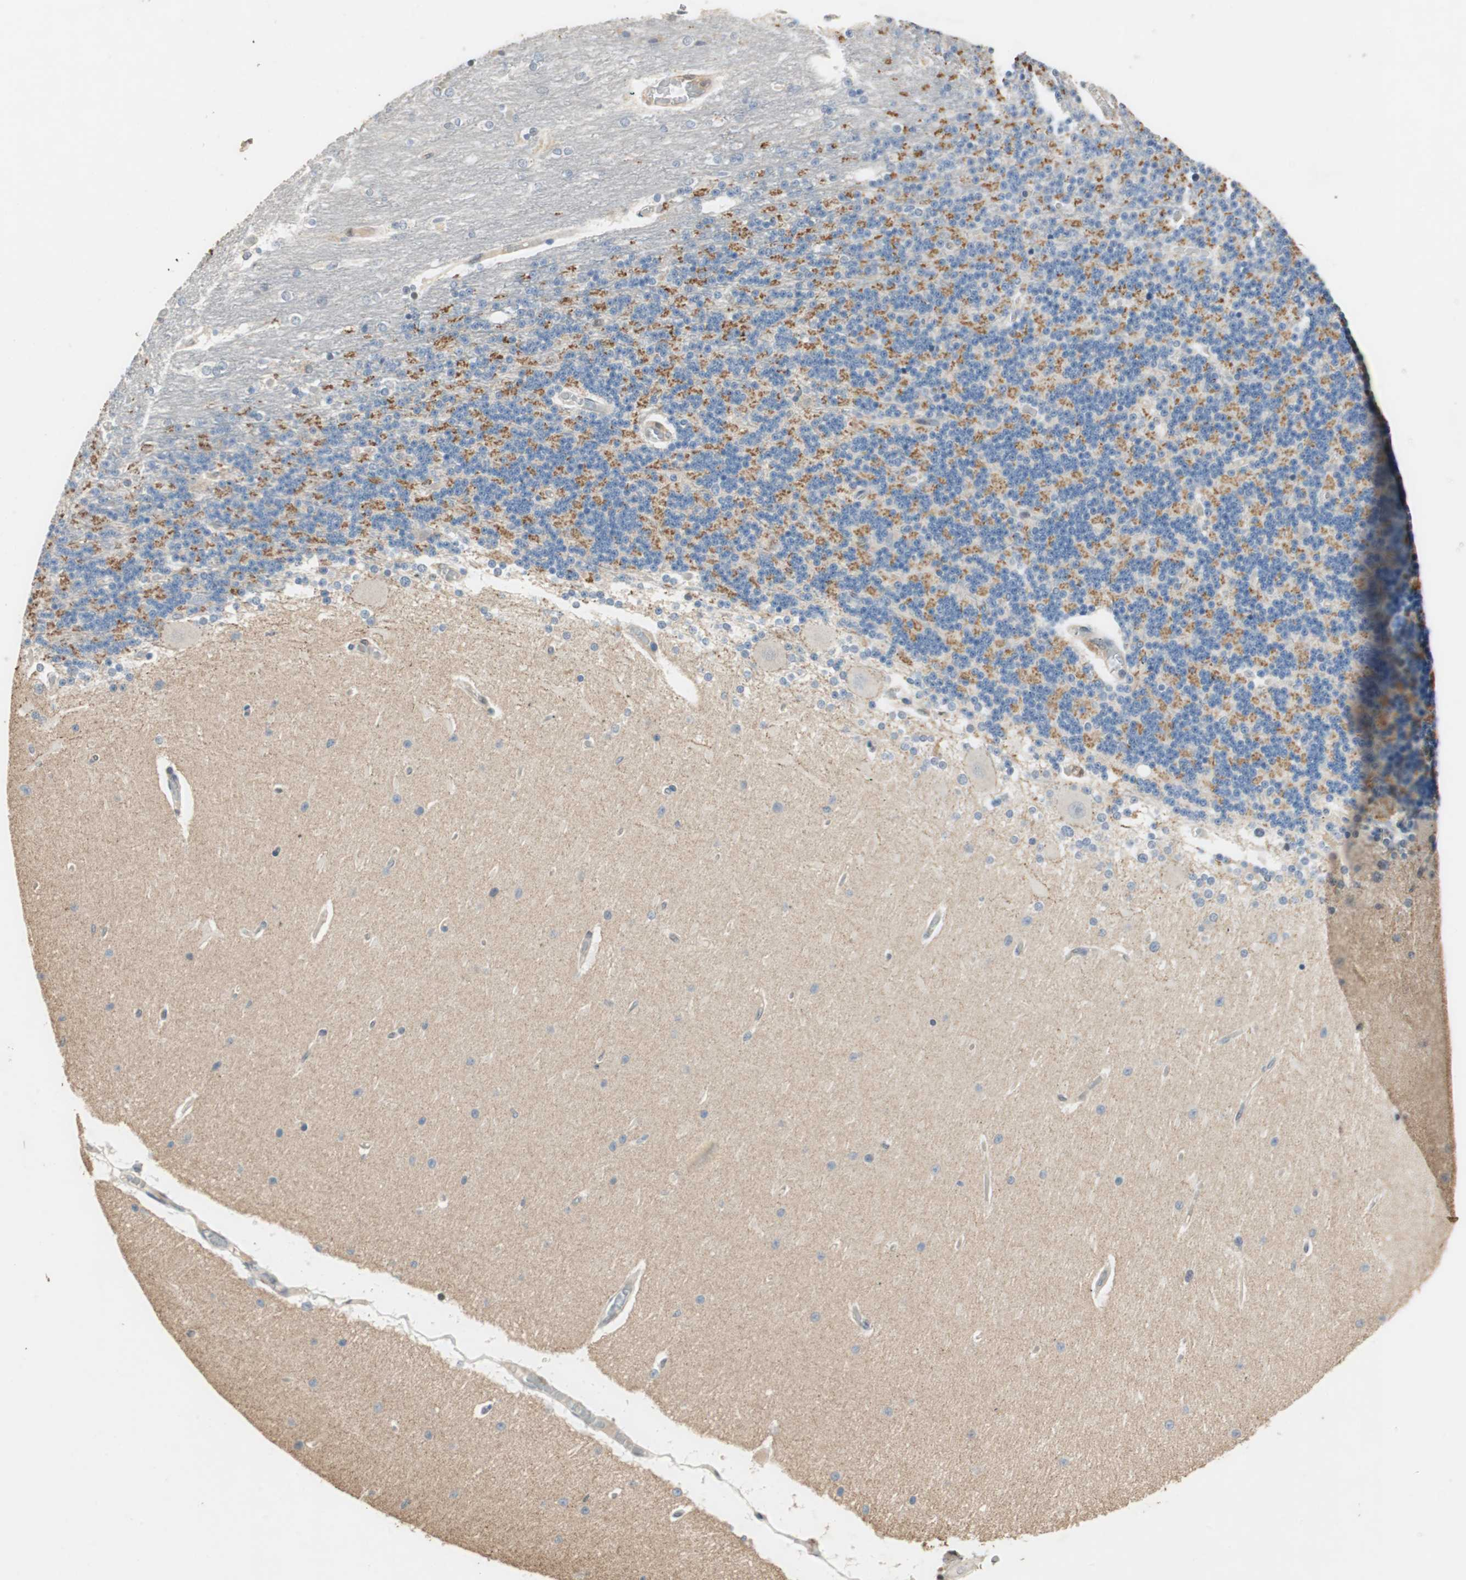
{"staining": {"intensity": "negative", "quantity": "none", "location": "none"}, "tissue": "cerebellum", "cell_type": "Cells in granular layer", "image_type": "normal", "snomed": [{"axis": "morphology", "description": "Normal tissue, NOS"}, {"axis": "topography", "description": "Cerebellum"}], "caption": "Immunohistochemistry (IHC) image of benign human cerebellum stained for a protein (brown), which reveals no staining in cells in granular layer. (DAB (3,3'-diaminobenzidine) immunohistochemistry visualized using brightfield microscopy, high magnification).", "gene": "SERPINB5", "patient": {"sex": "female", "age": 54}}